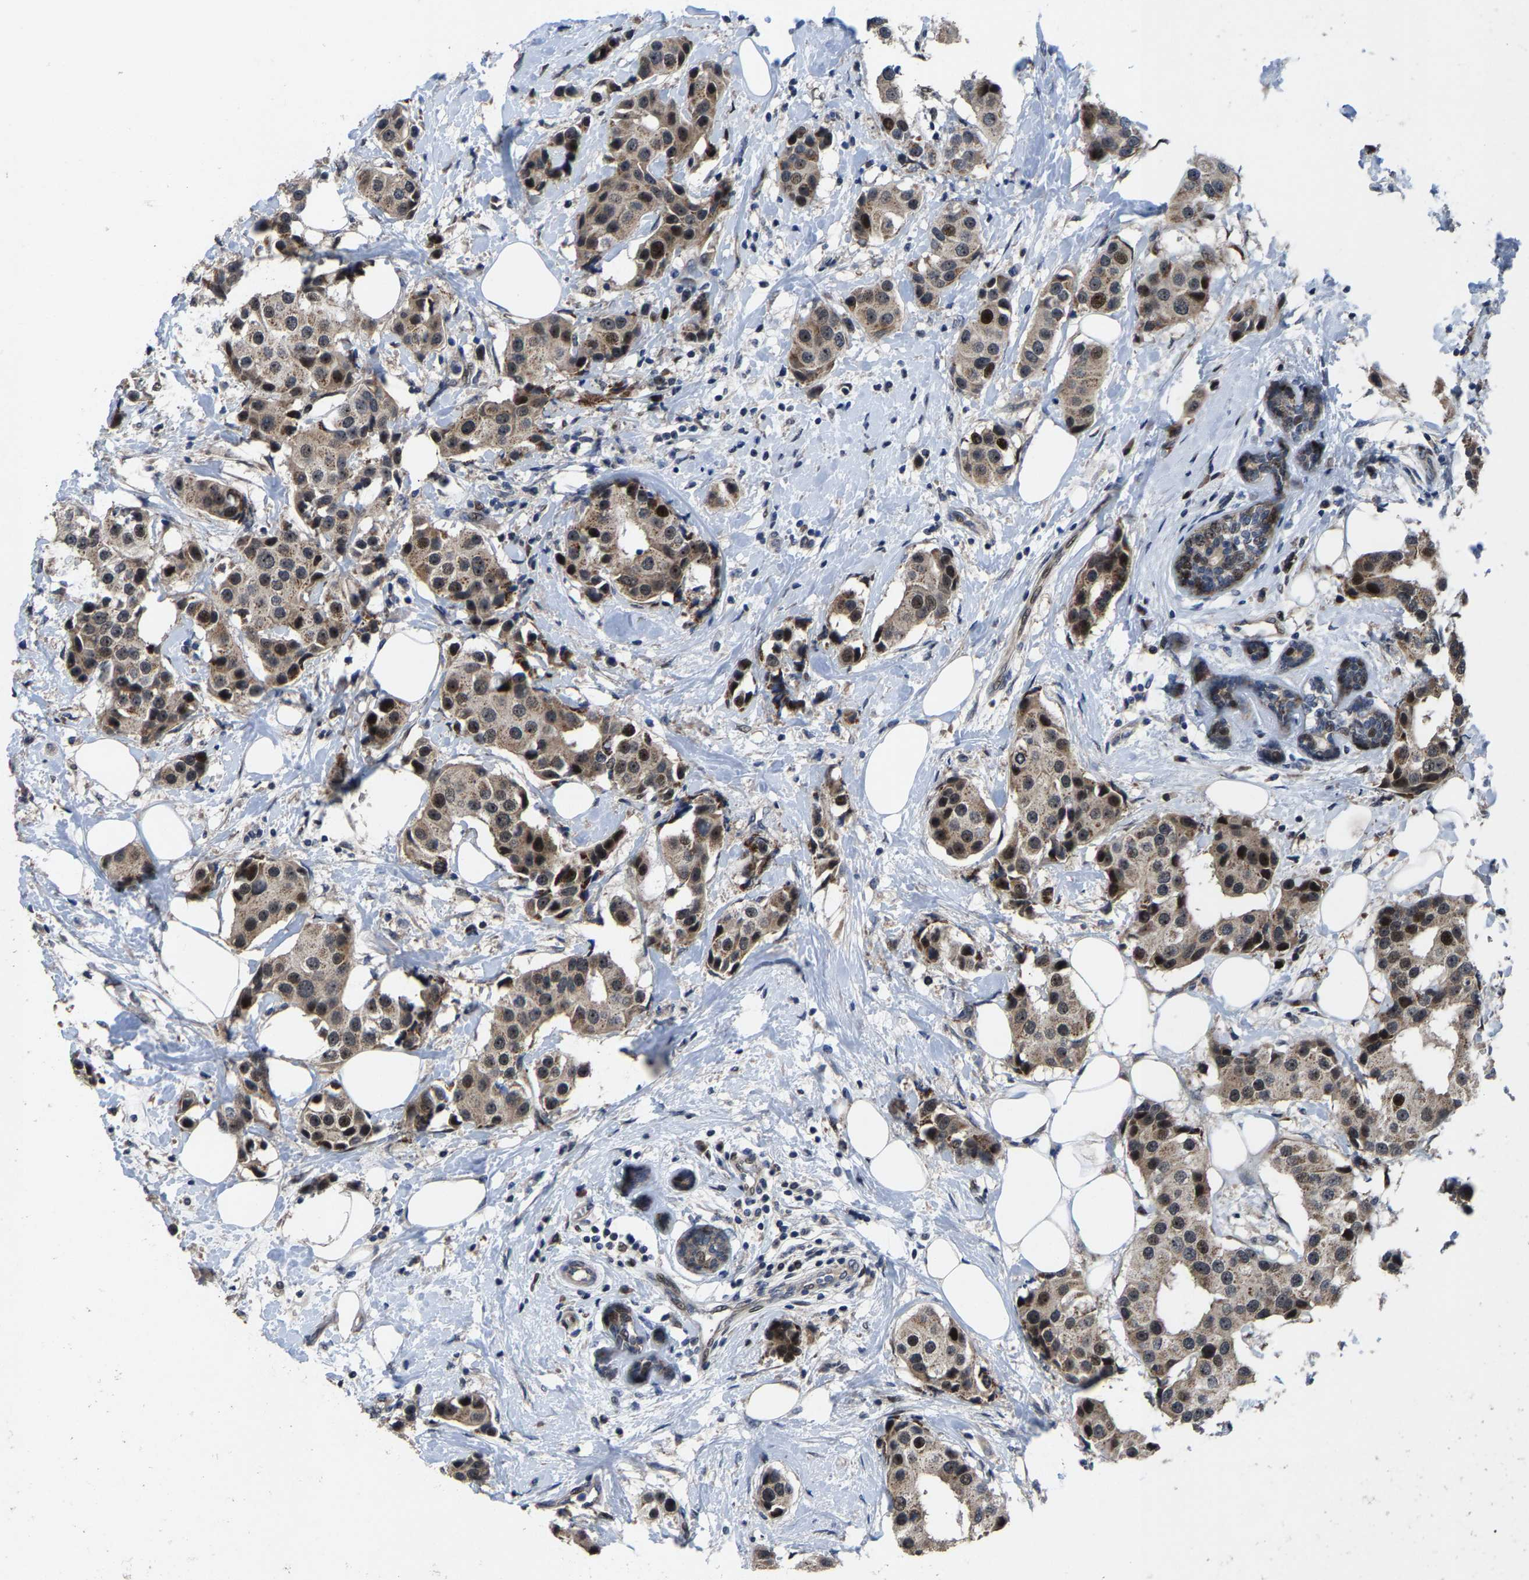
{"staining": {"intensity": "moderate", "quantity": "25%-75%", "location": "cytoplasmic/membranous,nuclear"}, "tissue": "breast cancer", "cell_type": "Tumor cells", "image_type": "cancer", "snomed": [{"axis": "morphology", "description": "Normal tissue, NOS"}, {"axis": "morphology", "description": "Duct carcinoma"}, {"axis": "topography", "description": "Breast"}], "caption": "A photomicrograph of human breast cancer stained for a protein shows moderate cytoplasmic/membranous and nuclear brown staining in tumor cells. Ihc stains the protein of interest in brown and the nuclei are stained blue.", "gene": "HAUS6", "patient": {"sex": "female", "age": 39}}